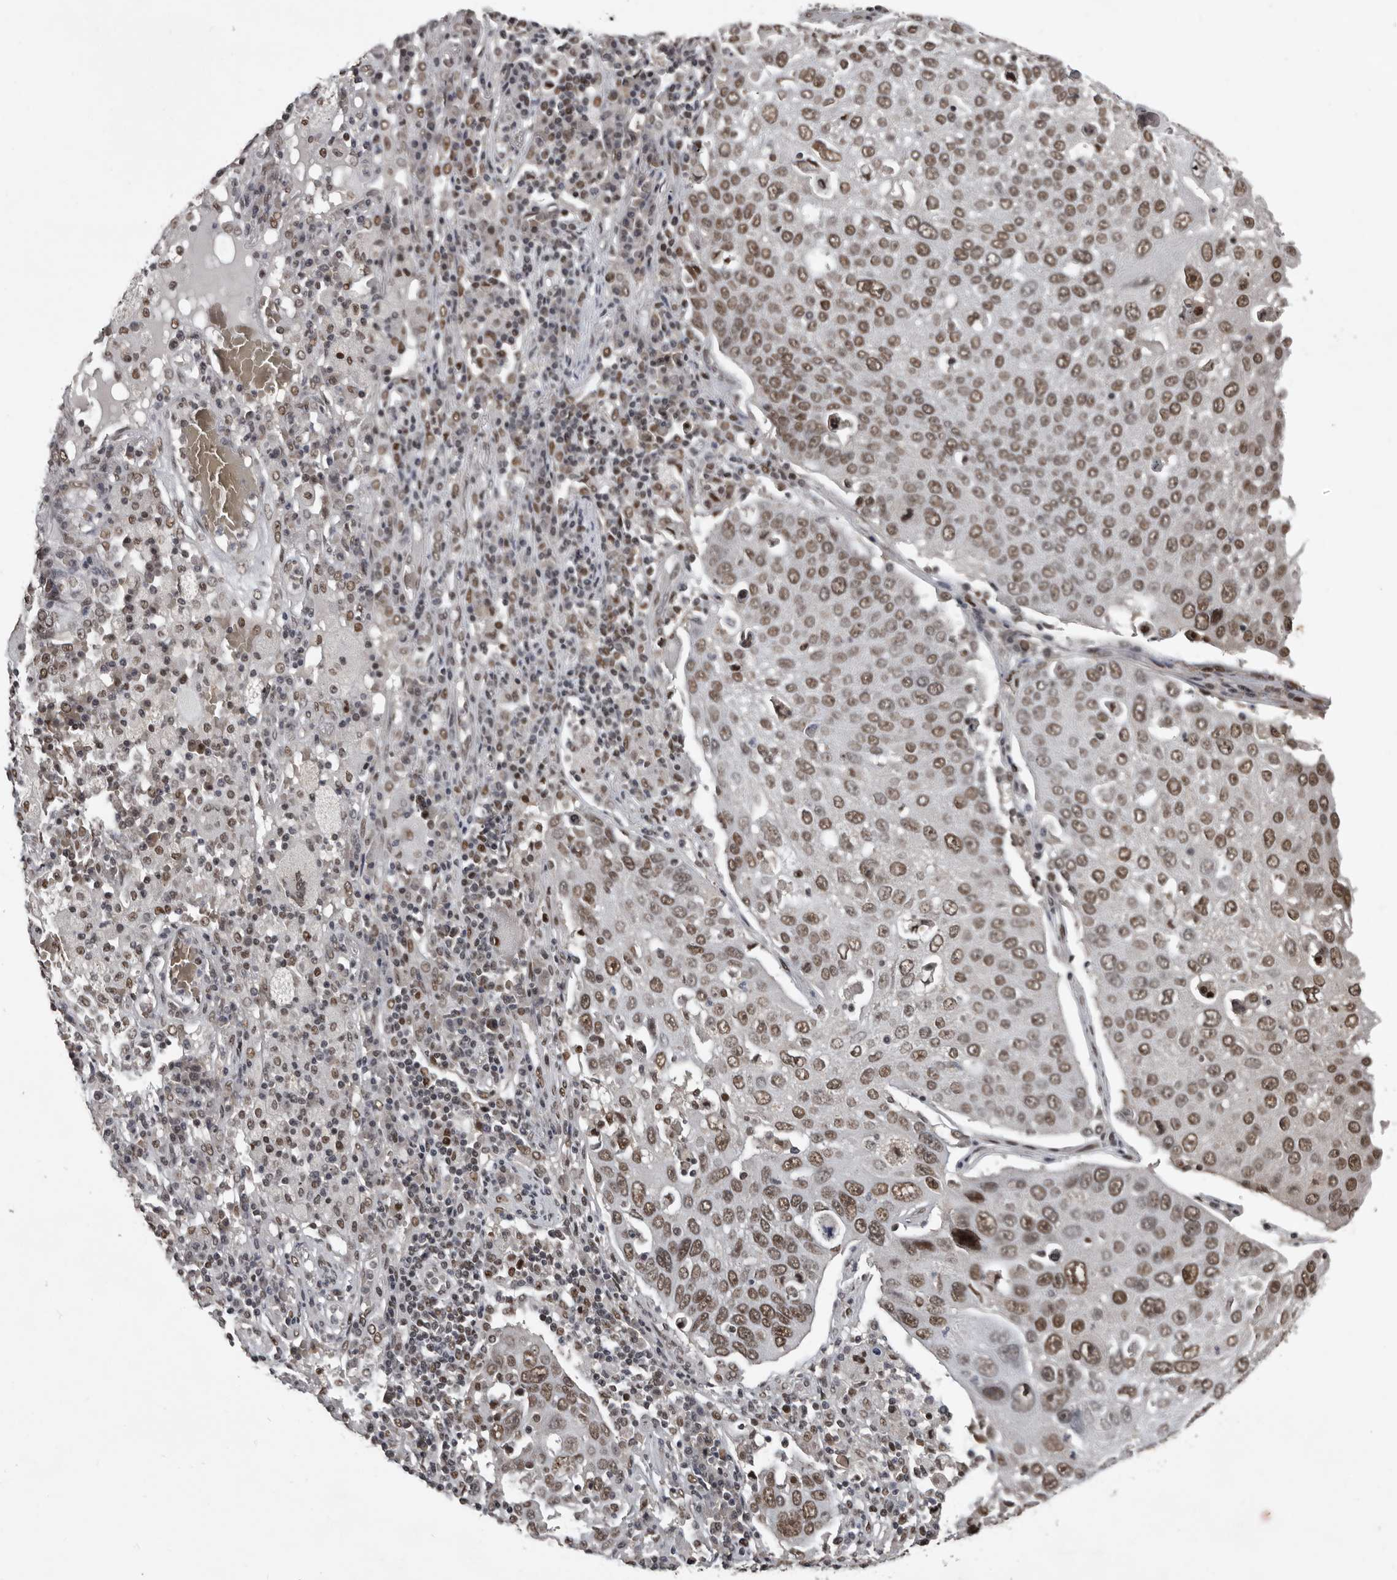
{"staining": {"intensity": "moderate", "quantity": ">75%", "location": "nuclear"}, "tissue": "lung cancer", "cell_type": "Tumor cells", "image_type": "cancer", "snomed": [{"axis": "morphology", "description": "Squamous cell carcinoma, NOS"}, {"axis": "topography", "description": "Lung"}], "caption": "Immunohistochemistry of lung cancer (squamous cell carcinoma) reveals medium levels of moderate nuclear staining in approximately >75% of tumor cells. The protein of interest is shown in brown color, while the nuclei are stained blue.", "gene": "CHD1L", "patient": {"sex": "male", "age": 65}}